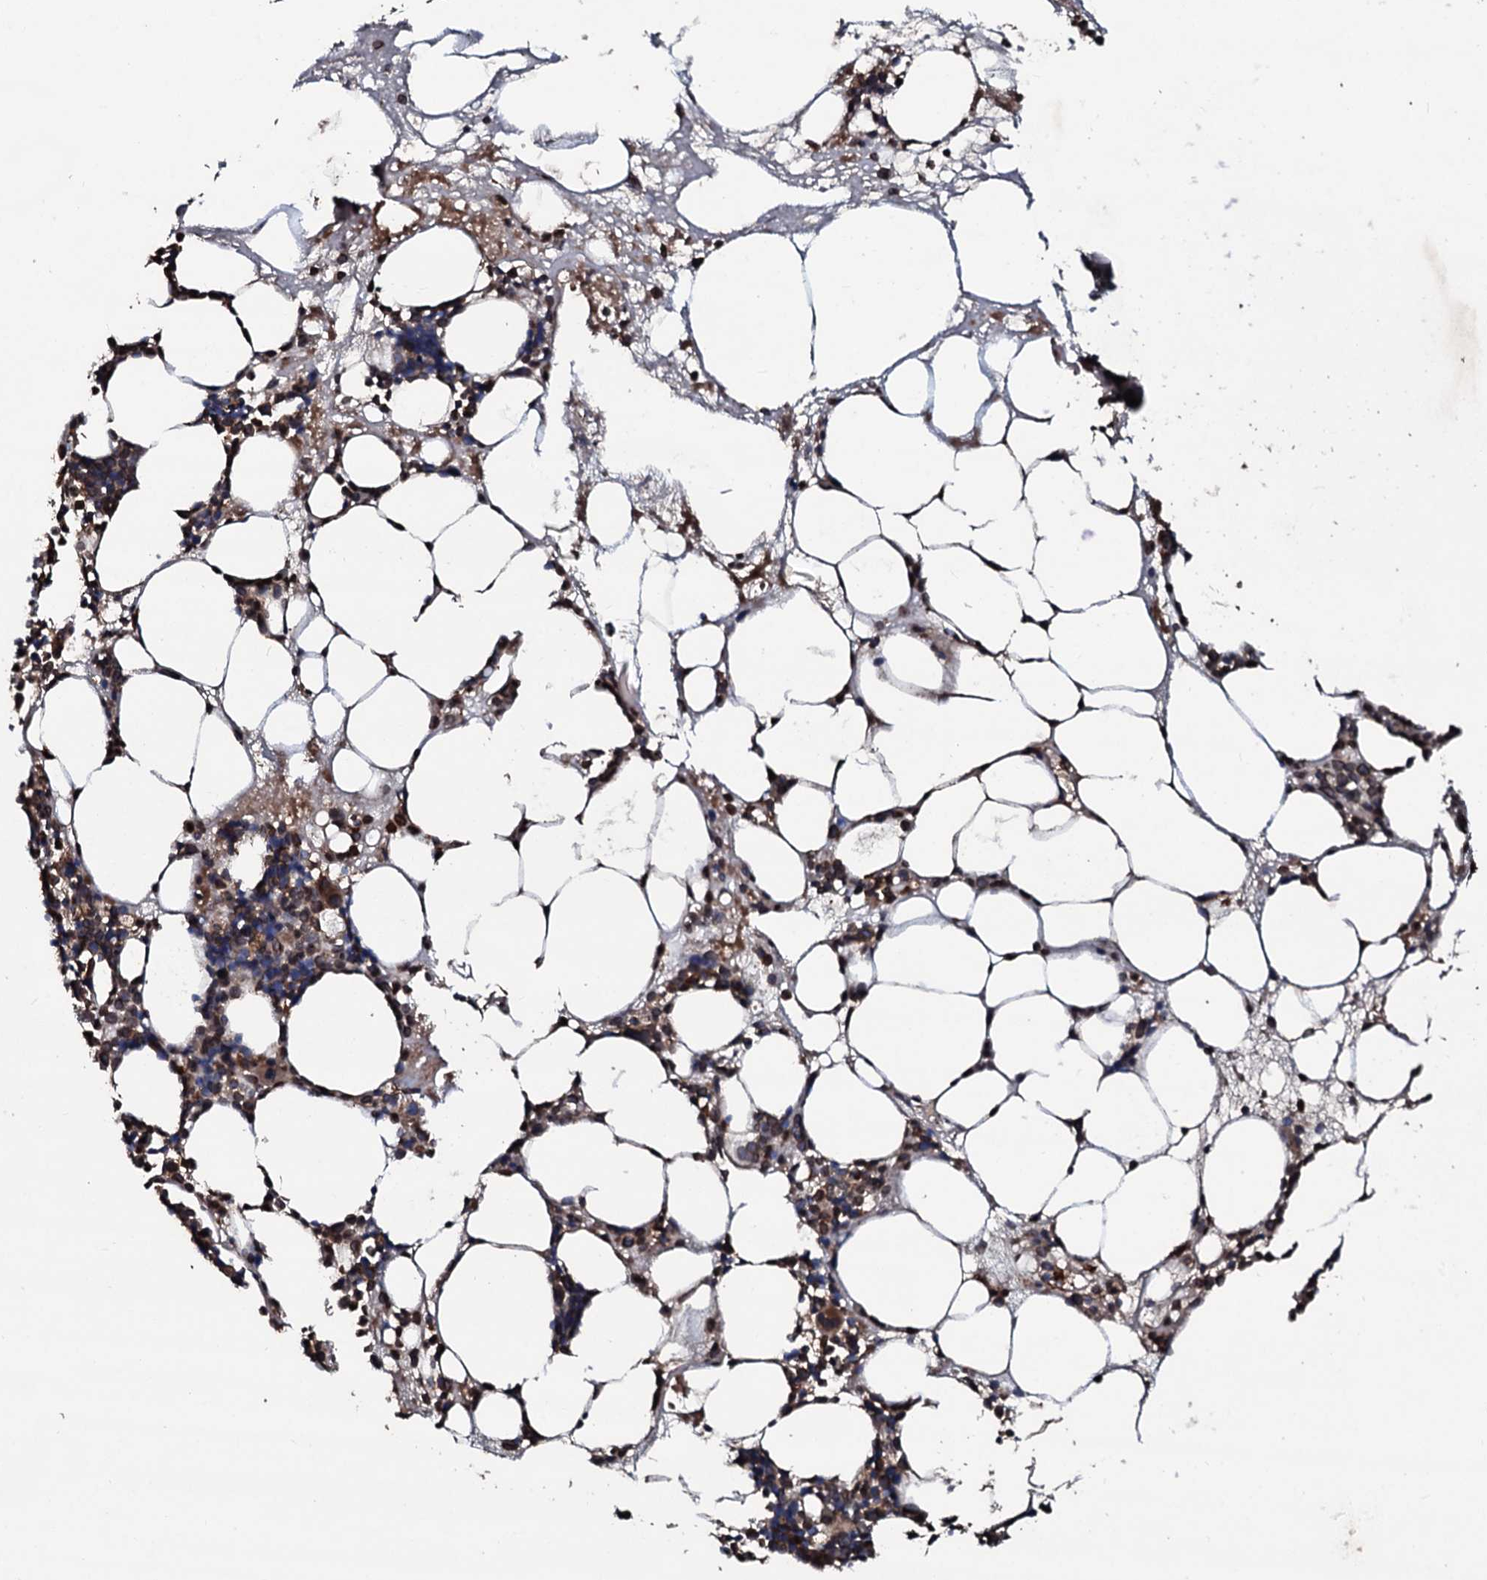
{"staining": {"intensity": "strong", "quantity": "25%-75%", "location": "cytoplasmic/membranous"}, "tissue": "bone marrow", "cell_type": "Hematopoietic cells", "image_type": "normal", "snomed": [{"axis": "morphology", "description": "Normal tissue, NOS"}, {"axis": "topography", "description": "Bone marrow"}], "caption": "Immunohistochemical staining of normal human bone marrow displays high levels of strong cytoplasmic/membranous expression in approximately 25%-75% of hematopoietic cells.", "gene": "SDHAF2", "patient": {"sex": "male", "age": 80}}